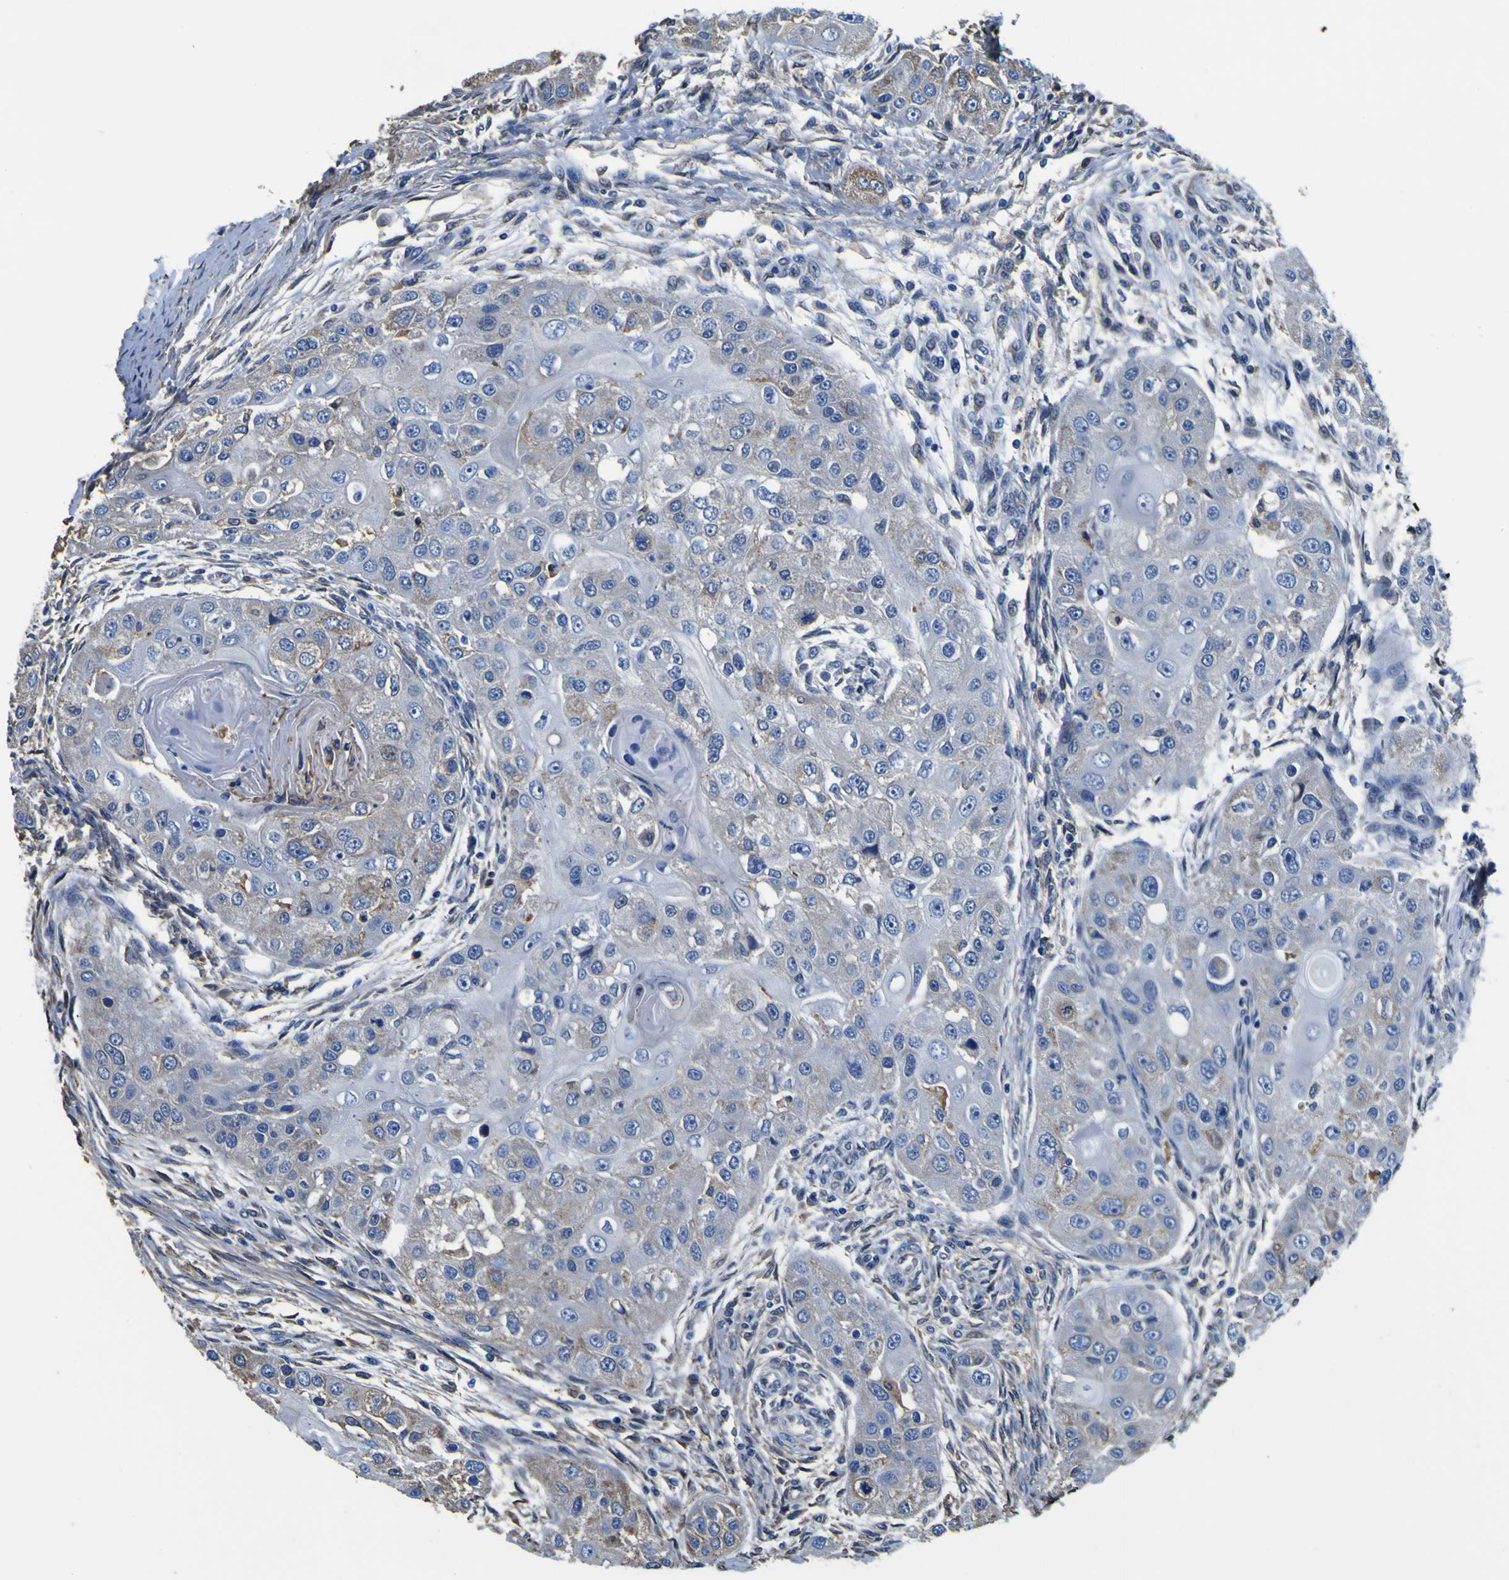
{"staining": {"intensity": "moderate", "quantity": "<25%", "location": "cytoplasmic/membranous"}, "tissue": "head and neck cancer", "cell_type": "Tumor cells", "image_type": "cancer", "snomed": [{"axis": "morphology", "description": "Normal tissue, NOS"}, {"axis": "morphology", "description": "Squamous cell carcinoma, NOS"}, {"axis": "topography", "description": "Skeletal muscle"}, {"axis": "topography", "description": "Head-Neck"}], "caption": "Protein staining by immunohistochemistry (IHC) exhibits moderate cytoplasmic/membranous staining in approximately <25% of tumor cells in head and neck cancer (squamous cell carcinoma).", "gene": "PXDN", "patient": {"sex": "male", "age": 51}}